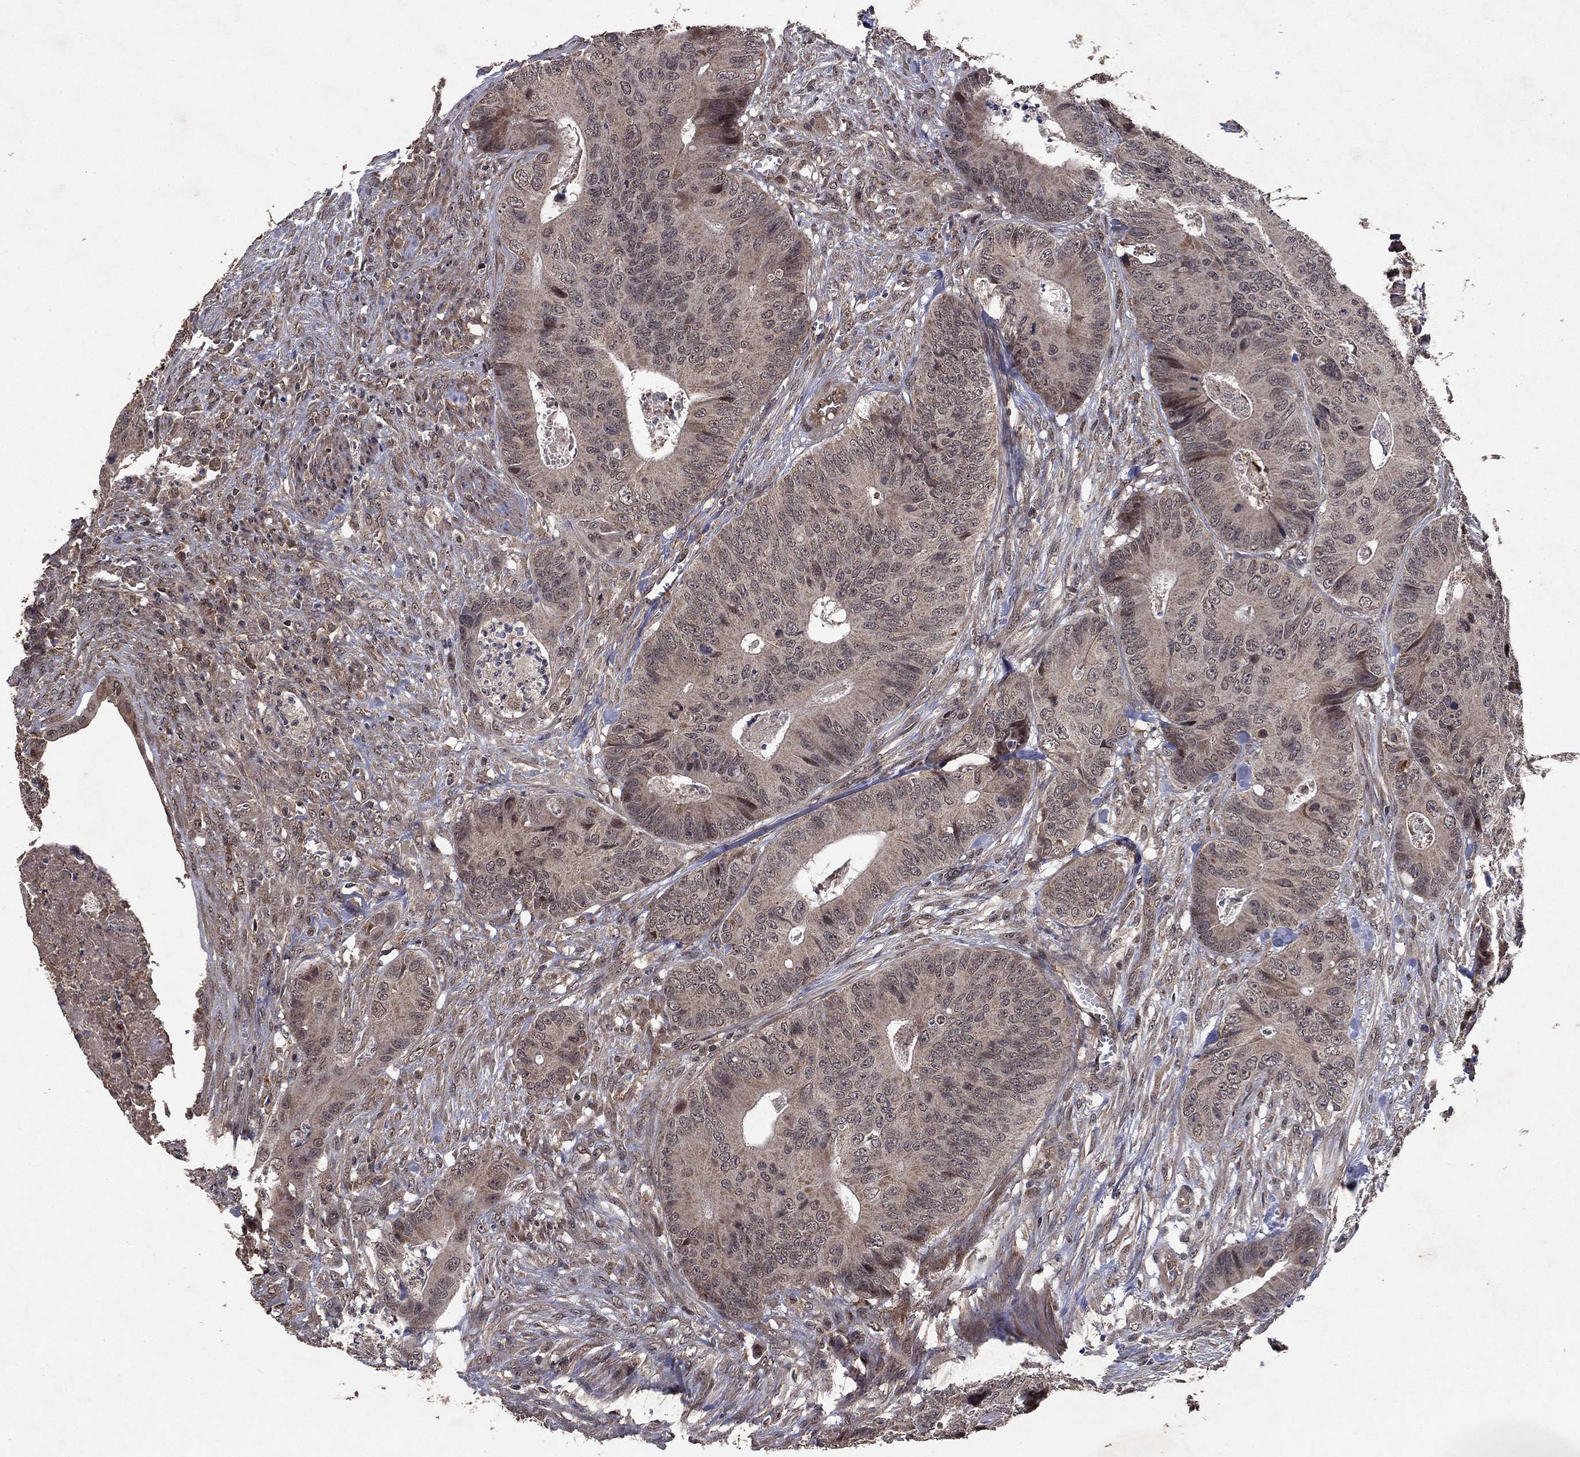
{"staining": {"intensity": "weak", "quantity": "<25%", "location": "cytoplasmic/membranous"}, "tissue": "colorectal cancer", "cell_type": "Tumor cells", "image_type": "cancer", "snomed": [{"axis": "morphology", "description": "Adenocarcinoma, NOS"}, {"axis": "topography", "description": "Colon"}], "caption": "This is an immunohistochemistry histopathology image of human adenocarcinoma (colorectal). There is no staining in tumor cells.", "gene": "DHRS1", "patient": {"sex": "male", "age": 84}}